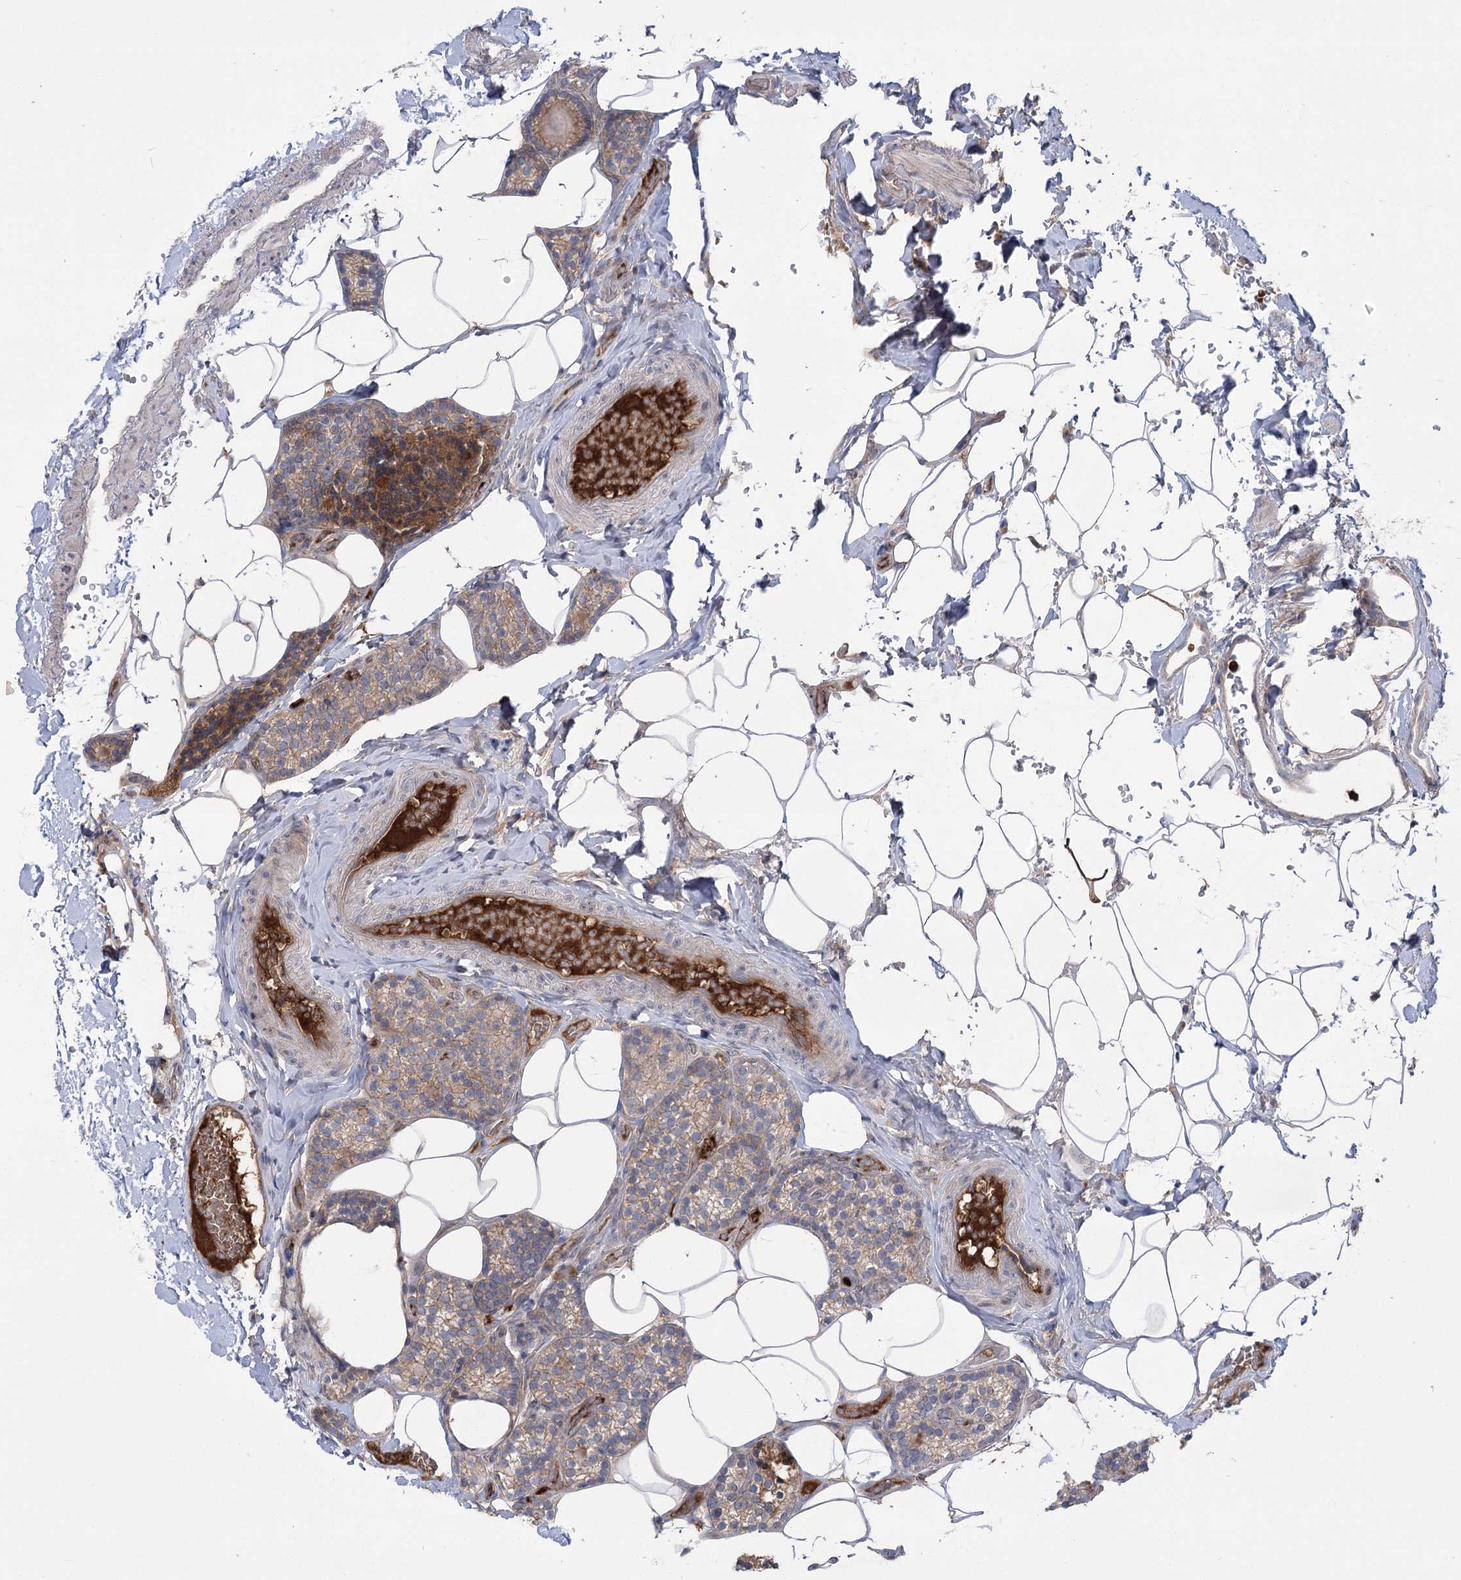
{"staining": {"intensity": "weak", "quantity": "25%-75%", "location": "cytoplasmic/membranous"}, "tissue": "parathyroid gland", "cell_type": "Glandular cells", "image_type": "normal", "snomed": [{"axis": "morphology", "description": "Normal tissue, NOS"}, {"axis": "topography", "description": "Parathyroid gland"}], "caption": "DAB immunohistochemical staining of normal parathyroid gland demonstrates weak cytoplasmic/membranous protein positivity in approximately 25%-75% of glandular cells. The staining was performed using DAB, with brown indicating positive protein expression. Nuclei are stained blue with hematoxylin.", "gene": "PLEKHA5", "patient": {"sex": "male", "age": 52}}